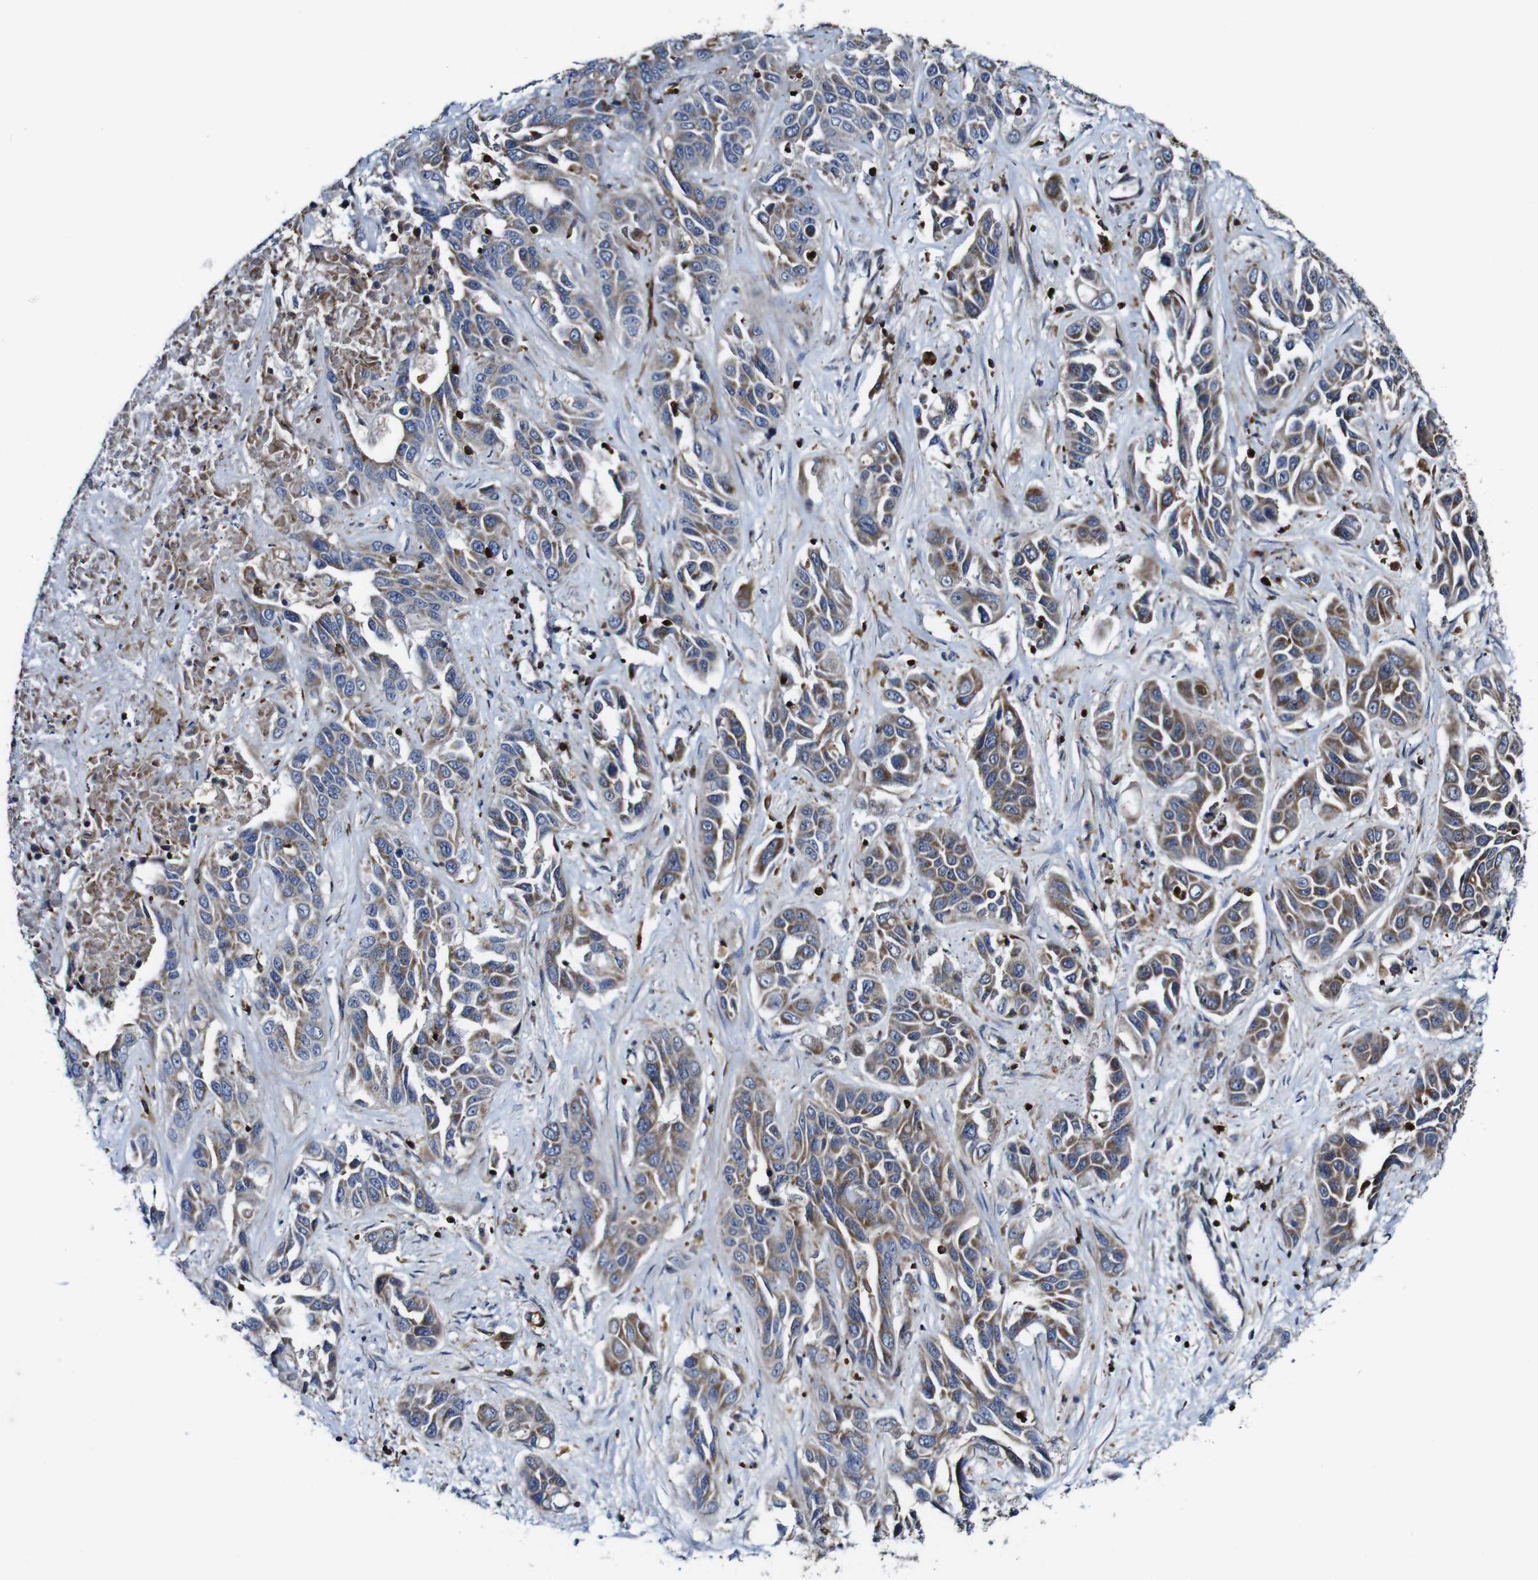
{"staining": {"intensity": "weak", "quantity": ">75%", "location": "cytoplasmic/membranous"}, "tissue": "liver cancer", "cell_type": "Tumor cells", "image_type": "cancer", "snomed": [{"axis": "morphology", "description": "Cholangiocarcinoma"}, {"axis": "topography", "description": "Liver"}], "caption": "This is an image of IHC staining of liver cancer (cholangiocarcinoma), which shows weak positivity in the cytoplasmic/membranous of tumor cells.", "gene": "JAK2", "patient": {"sex": "female", "age": 52}}